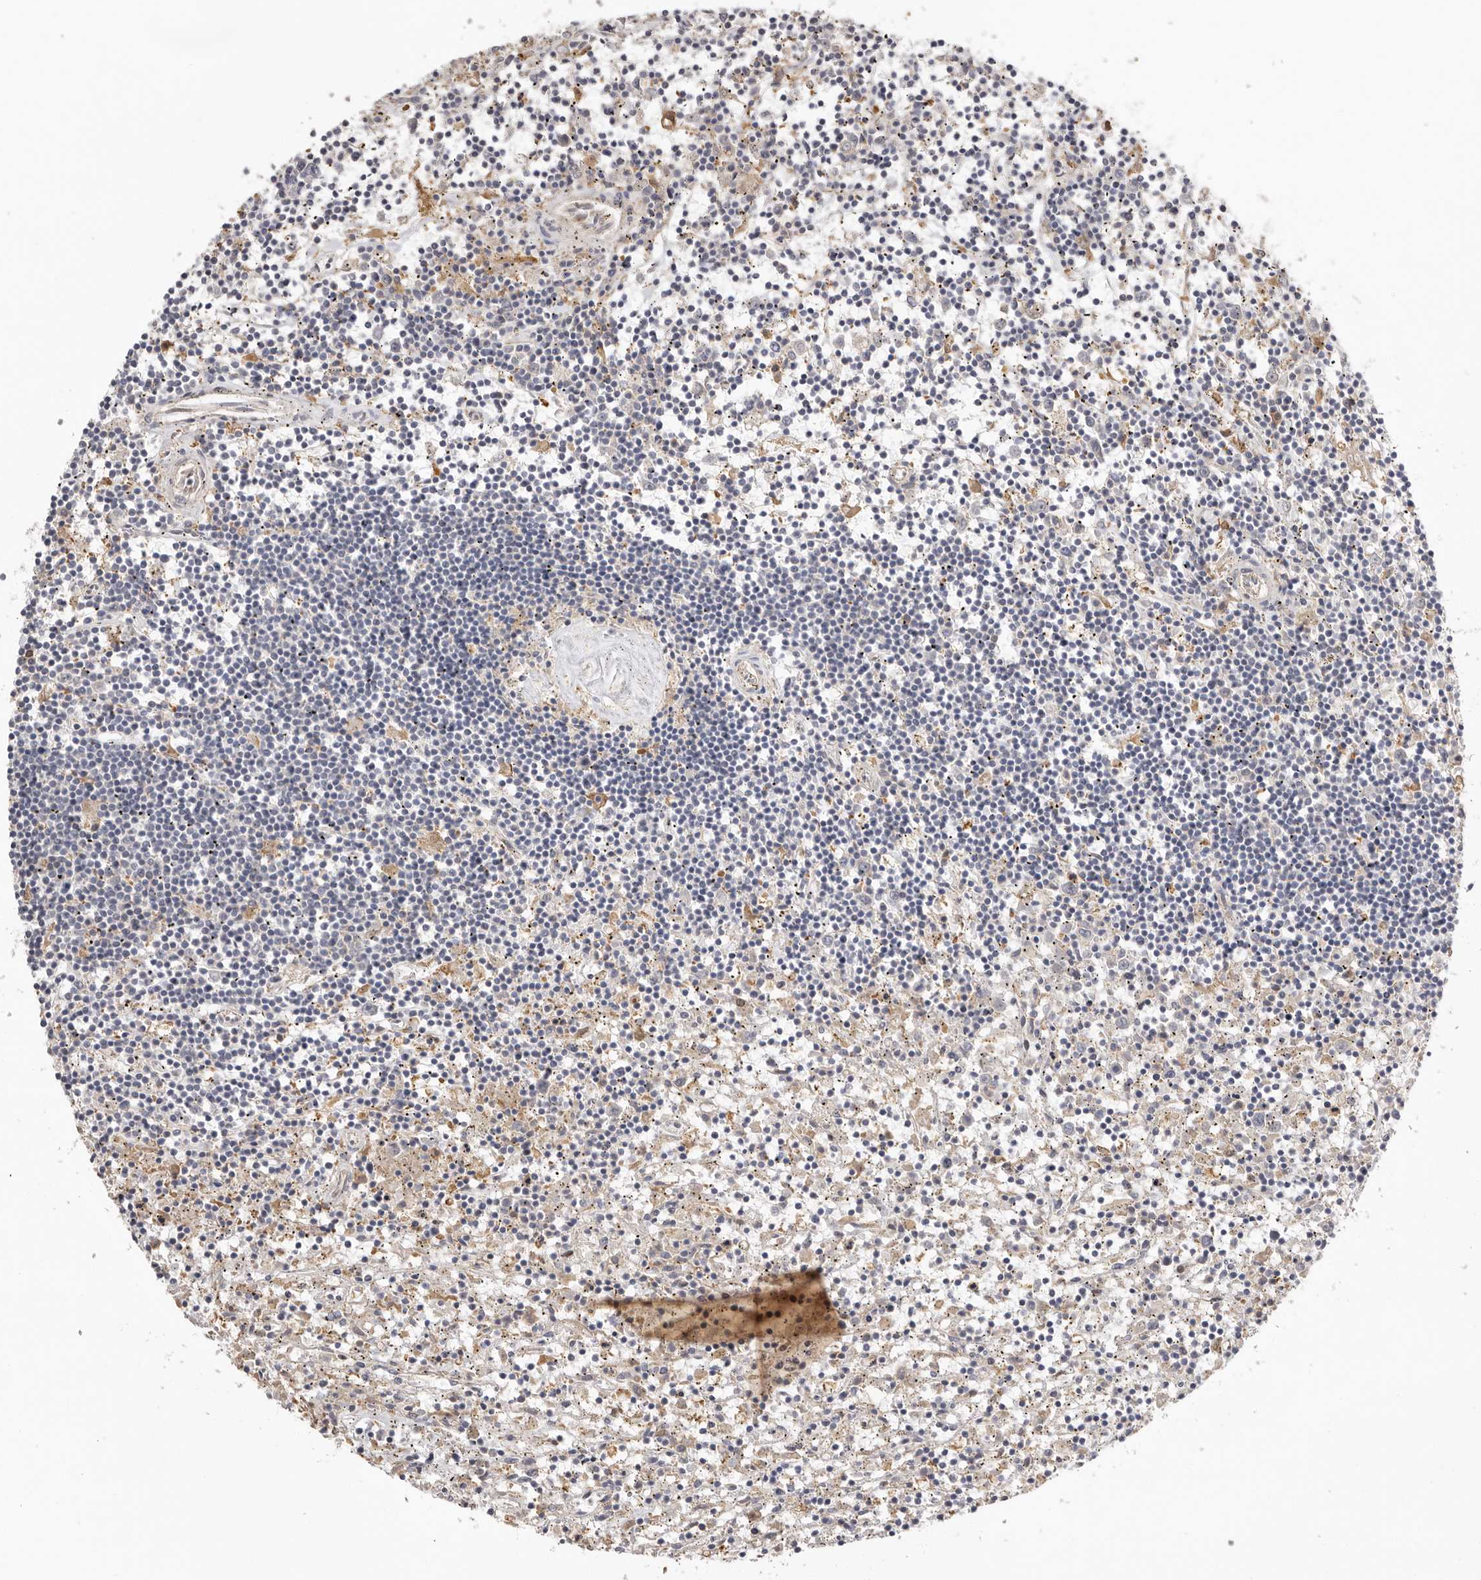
{"staining": {"intensity": "negative", "quantity": "none", "location": "none"}, "tissue": "lymphoma", "cell_type": "Tumor cells", "image_type": "cancer", "snomed": [{"axis": "morphology", "description": "Malignant lymphoma, non-Hodgkin's type, Low grade"}, {"axis": "topography", "description": "Spleen"}], "caption": "There is no significant staining in tumor cells of lymphoma. (DAB (3,3'-diaminobenzidine) immunohistochemistry (IHC) with hematoxylin counter stain).", "gene": "MSRB2", "patient": {"sex": "male", "age": 76}}